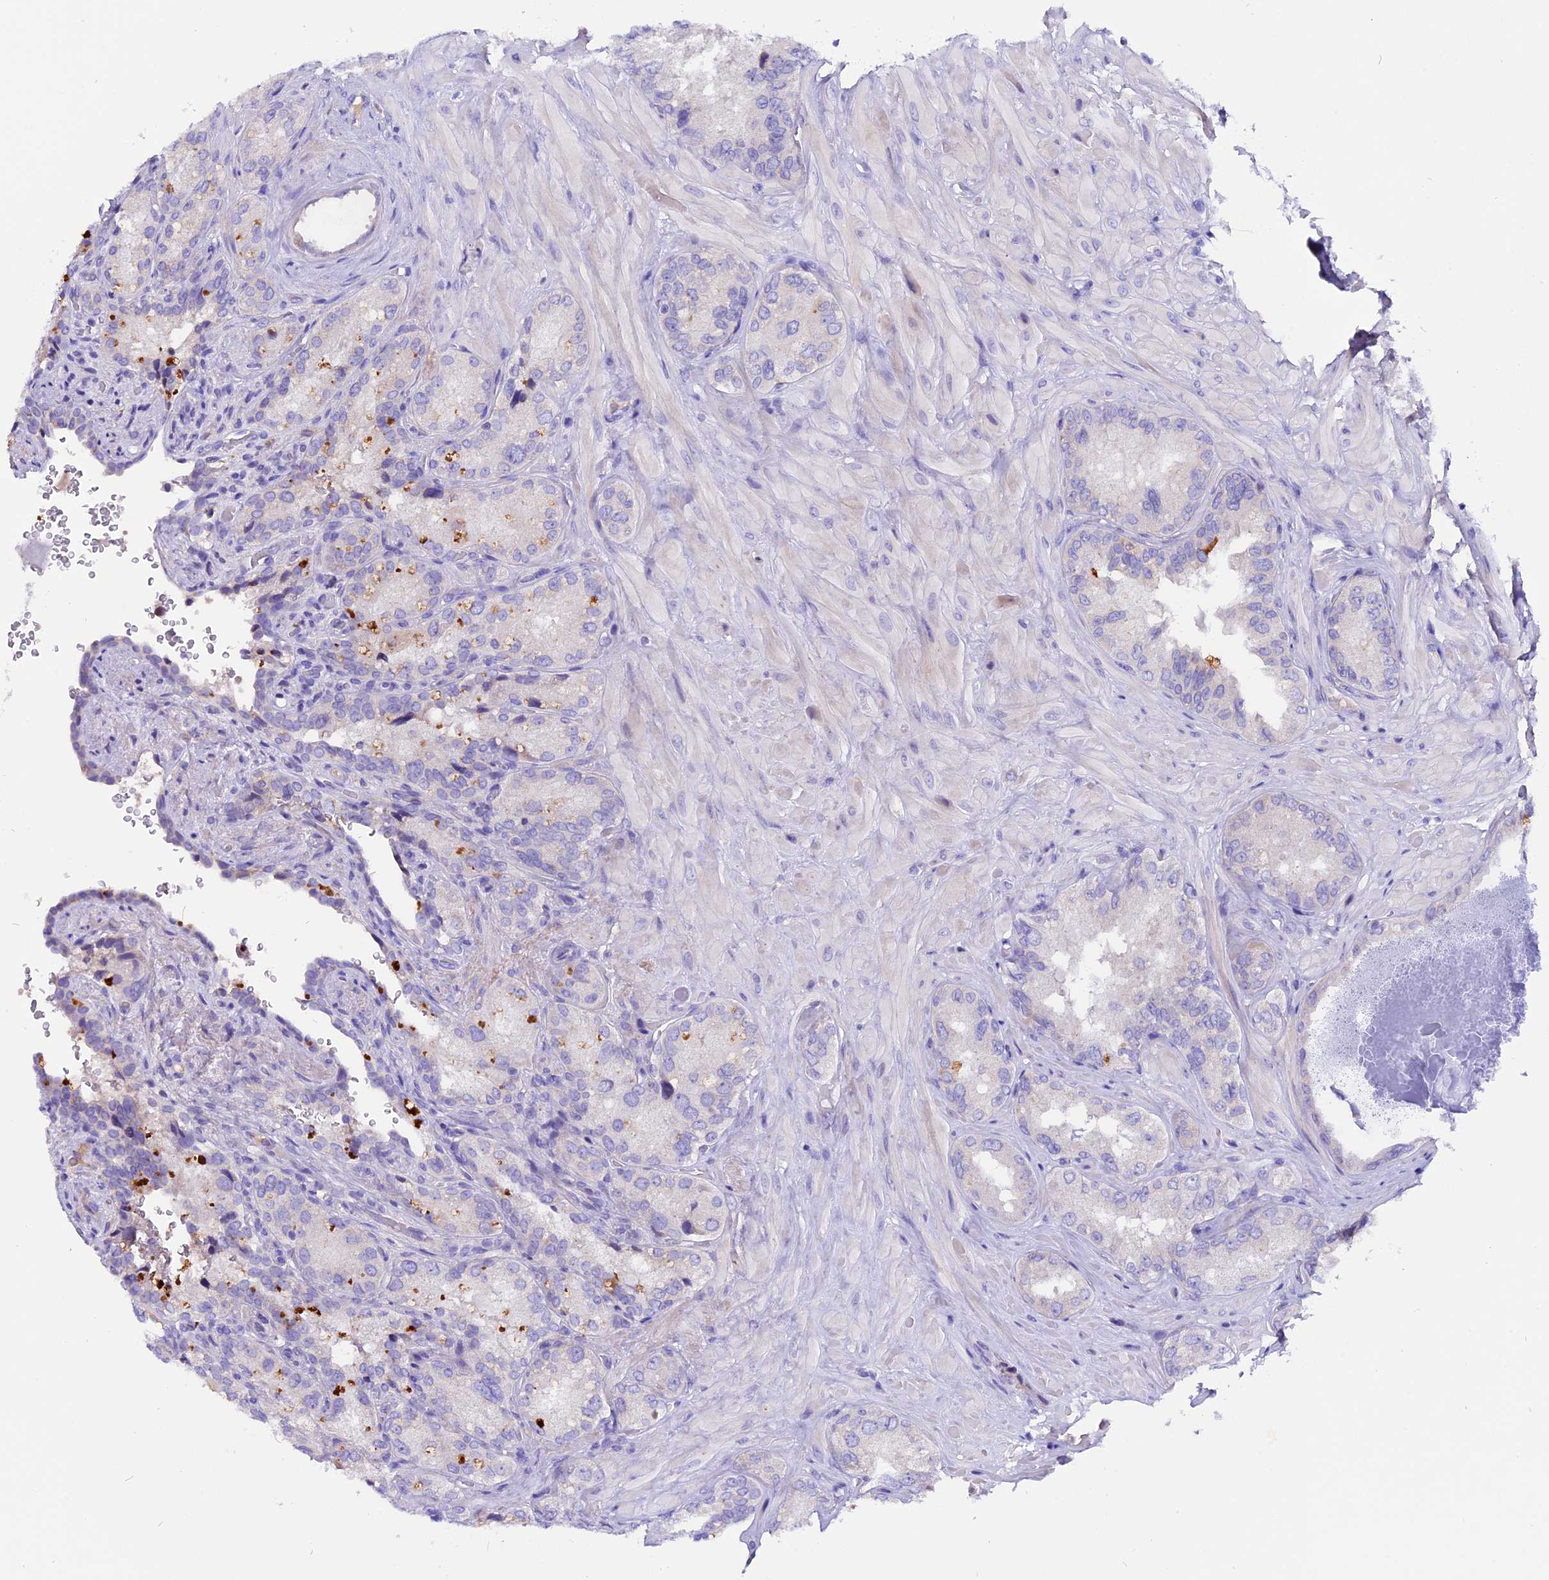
{"staining": {"intensity": "negative", "quantity": "none", "location": "none"}, "tissue": "seminal vesicle", "cell_type": "Glandular cells", "image_type": "normal", "snomed": [{"axis": "morphology", "description": "Normal tissue, NOS"}, {"axis": "topography", "description": "Seminal veicle"}, {"axis": "topography", "description": "Peripheral nerve tissue"}], "caption": "There is no significant staining in glandular cells of seminal vesicle.", "gene": "CCBE1", "patient": {"sex": "male", "age": 67}}